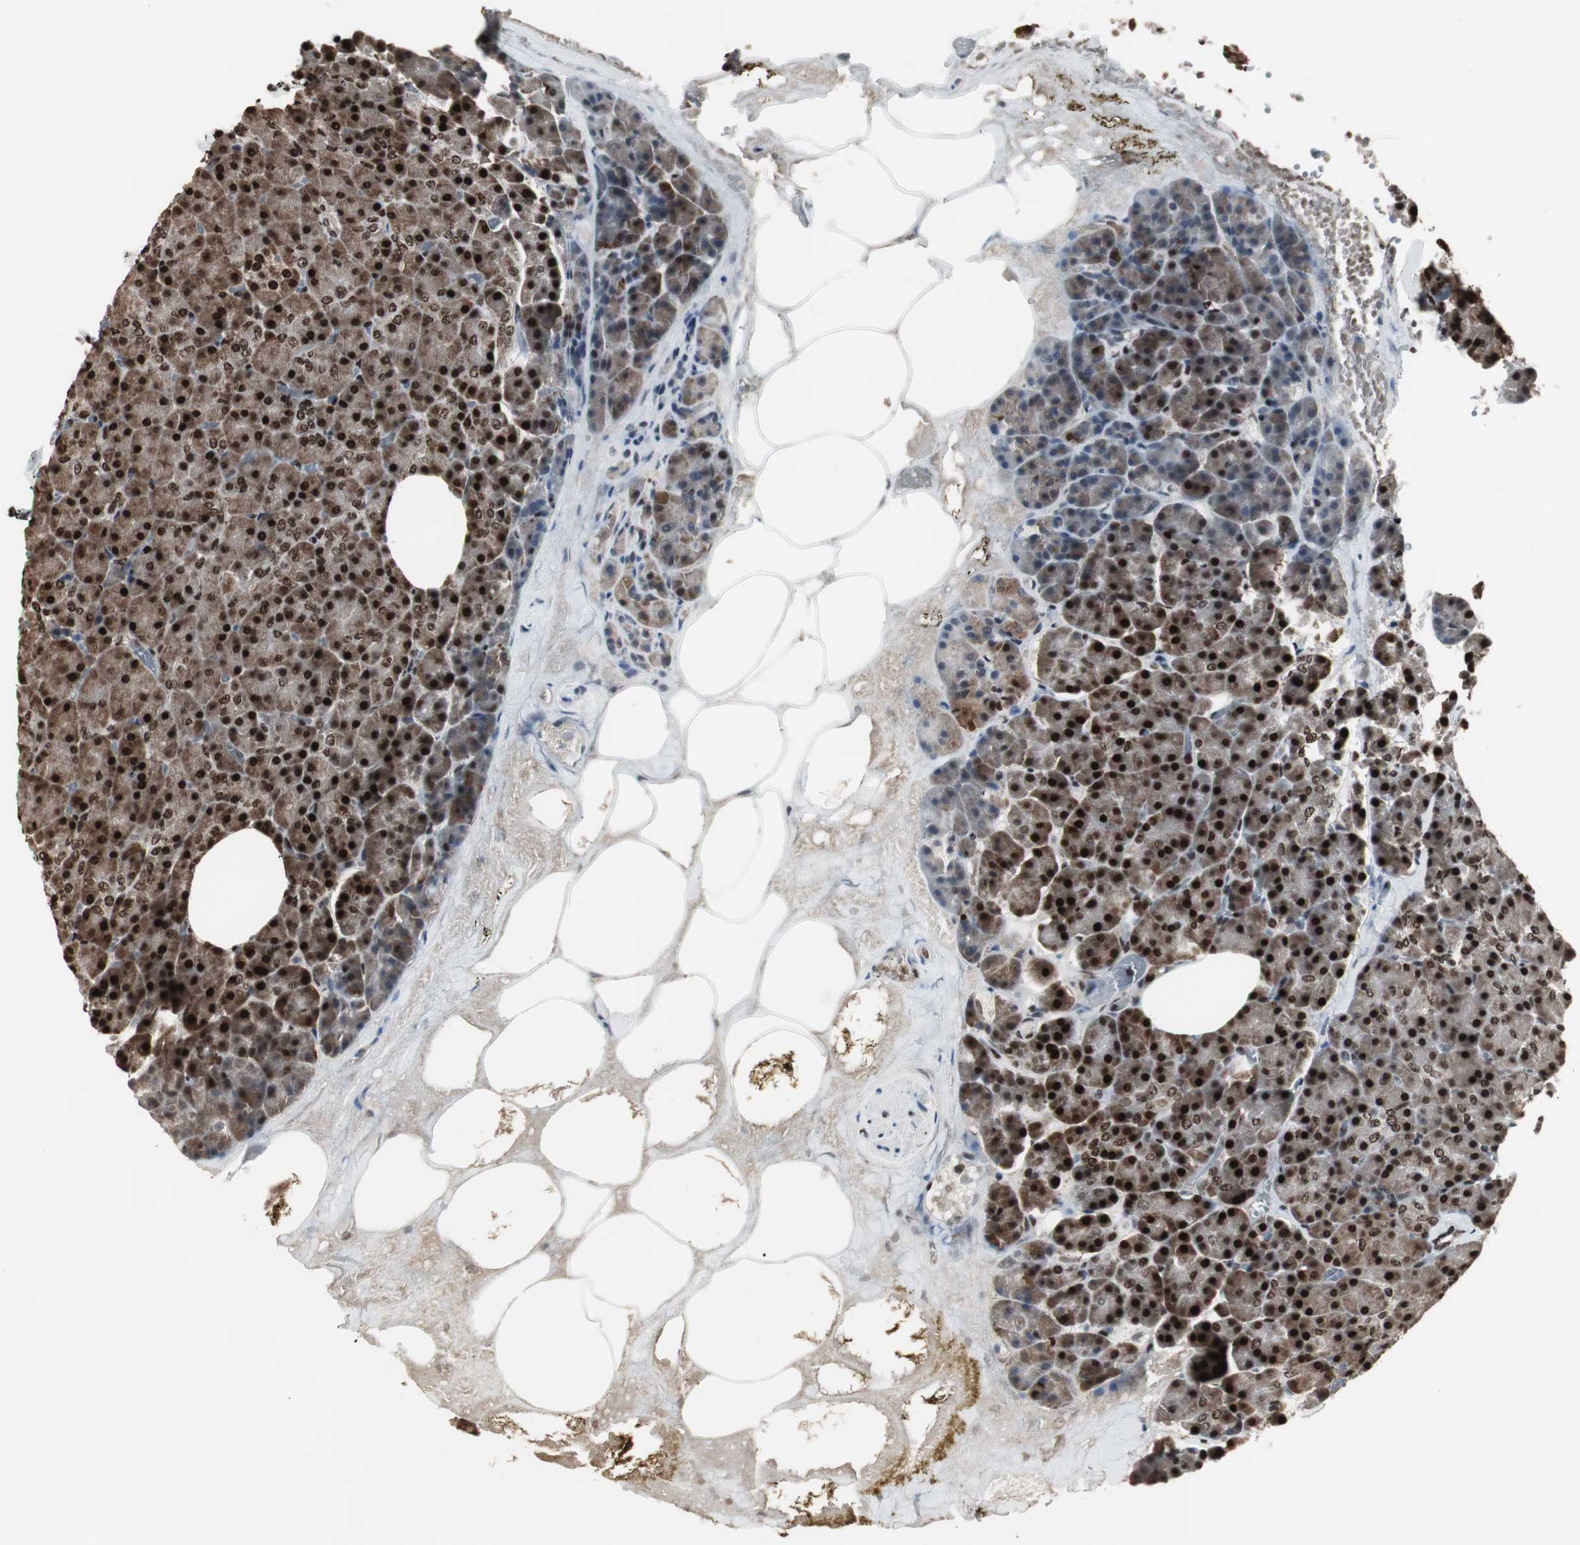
{"staining": {"intensity": "strong", "quantity": ">75%", "location": "cytoplasmic/membranous,nuclear"}, "tissue": "pancreas", "cell_type": "Exocrine glandular cells", "image_type": "normal", "snomed": [{"axis": "morphology", "description": "Normal tissue, NOS"}, {"axis": "topography", "description": "Pancreas"}], "caption": "The histopathology image displays a brown stain indicating the presence of a protein in the cytoplasmic/membranous,nuclear of exocrine glandular cells in pancreas.", "gene": "PARN", "patient": {"sex": "female", "age": 35}}